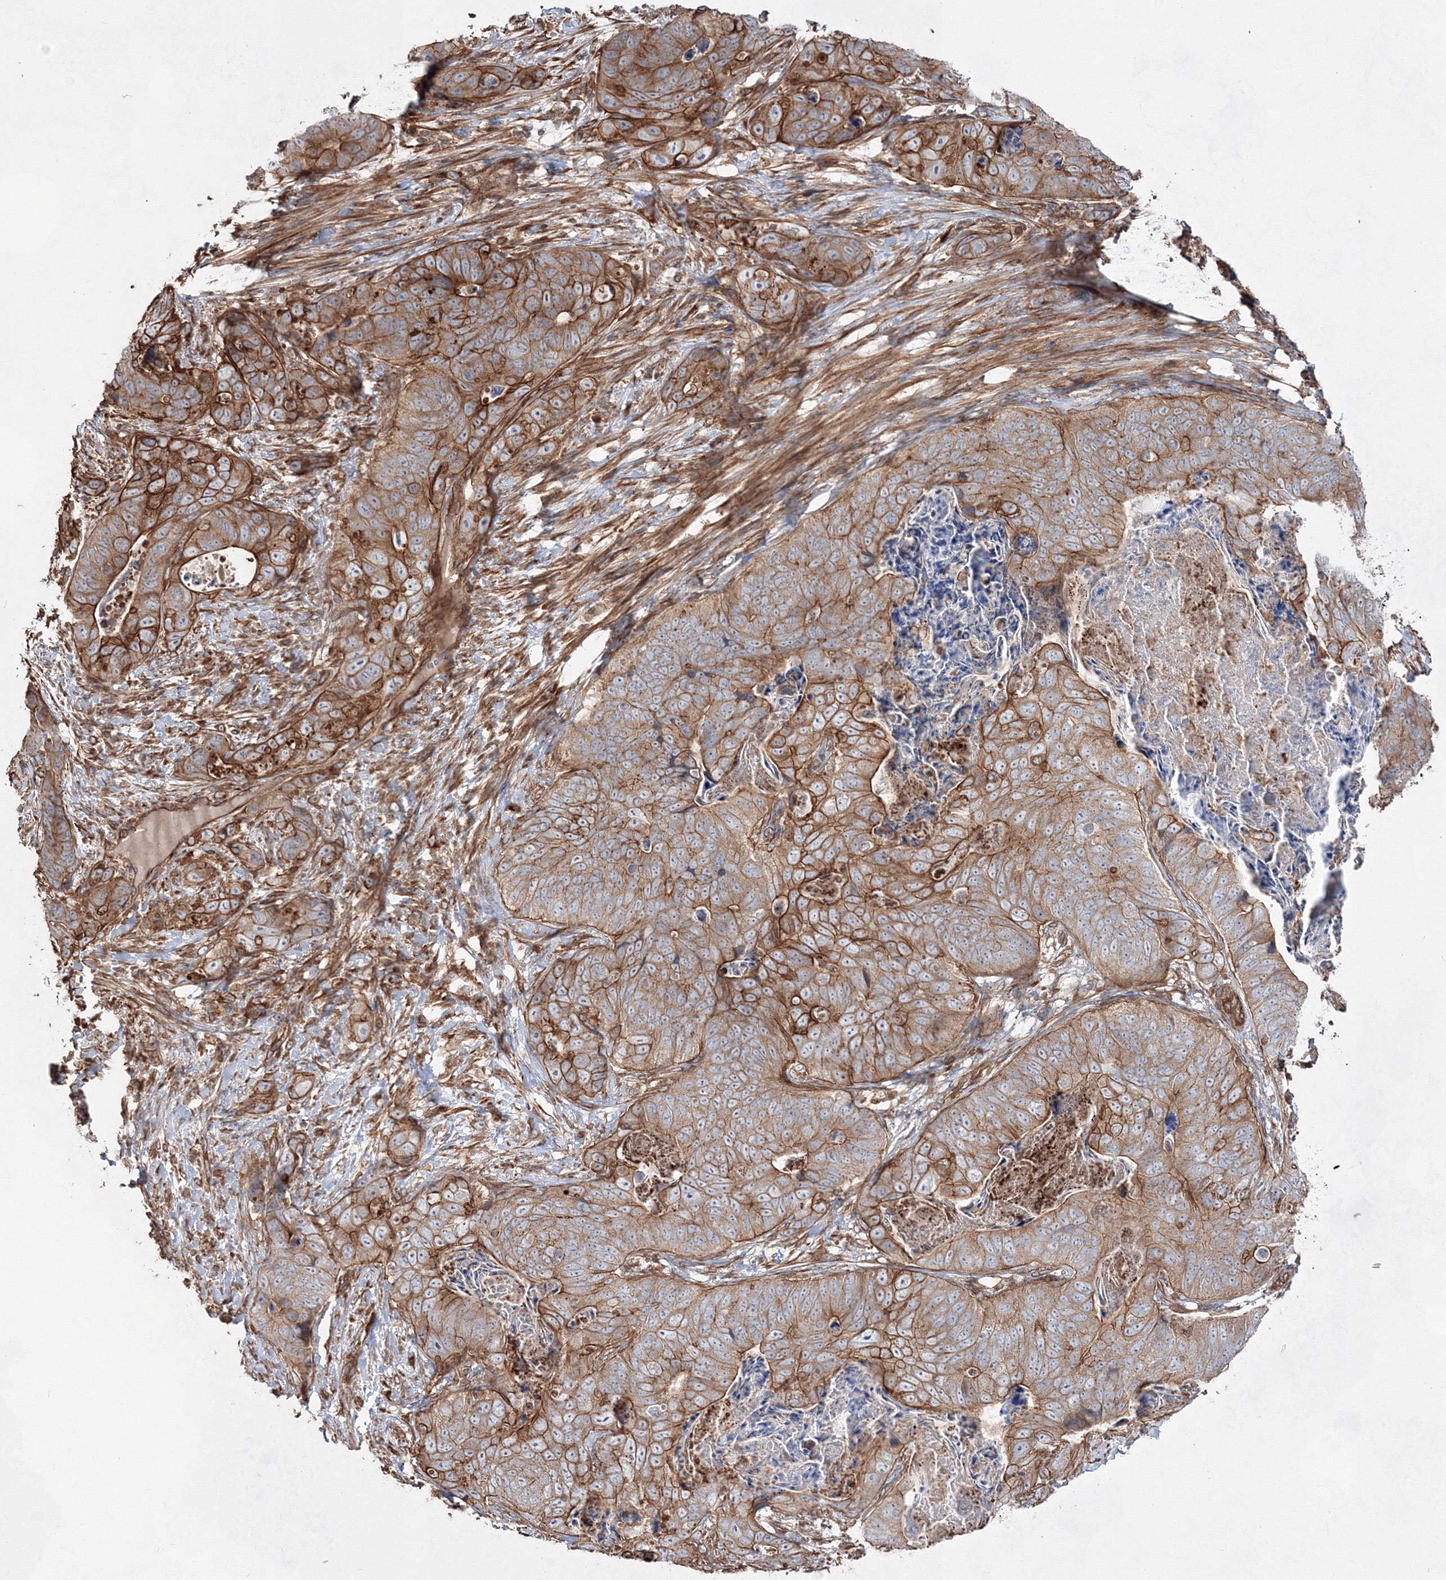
{"staining": {"intensity": "moderate", "quantity": ">75%", "location": "cytoplasmic/membranous"}, "tissue": "stomach cancer", "cell_type": "Tumor cells", "image_type": "cancer", "snomed": [{"axis": "morphology", "description": "Normal tissue, NOS"}, {"axis": "morphology", "description": "Adenocarcinoma, NOS"}, {"axis": "topography", "description": "Stomach"}], "caption": "A brown stain shows moderate cytoplasmic/membranous expression of a protein in adenocarcinoma (stomach) tumor cells.", "gene": "EXOC6", "patient": {"sex": "female", "age": 89}}